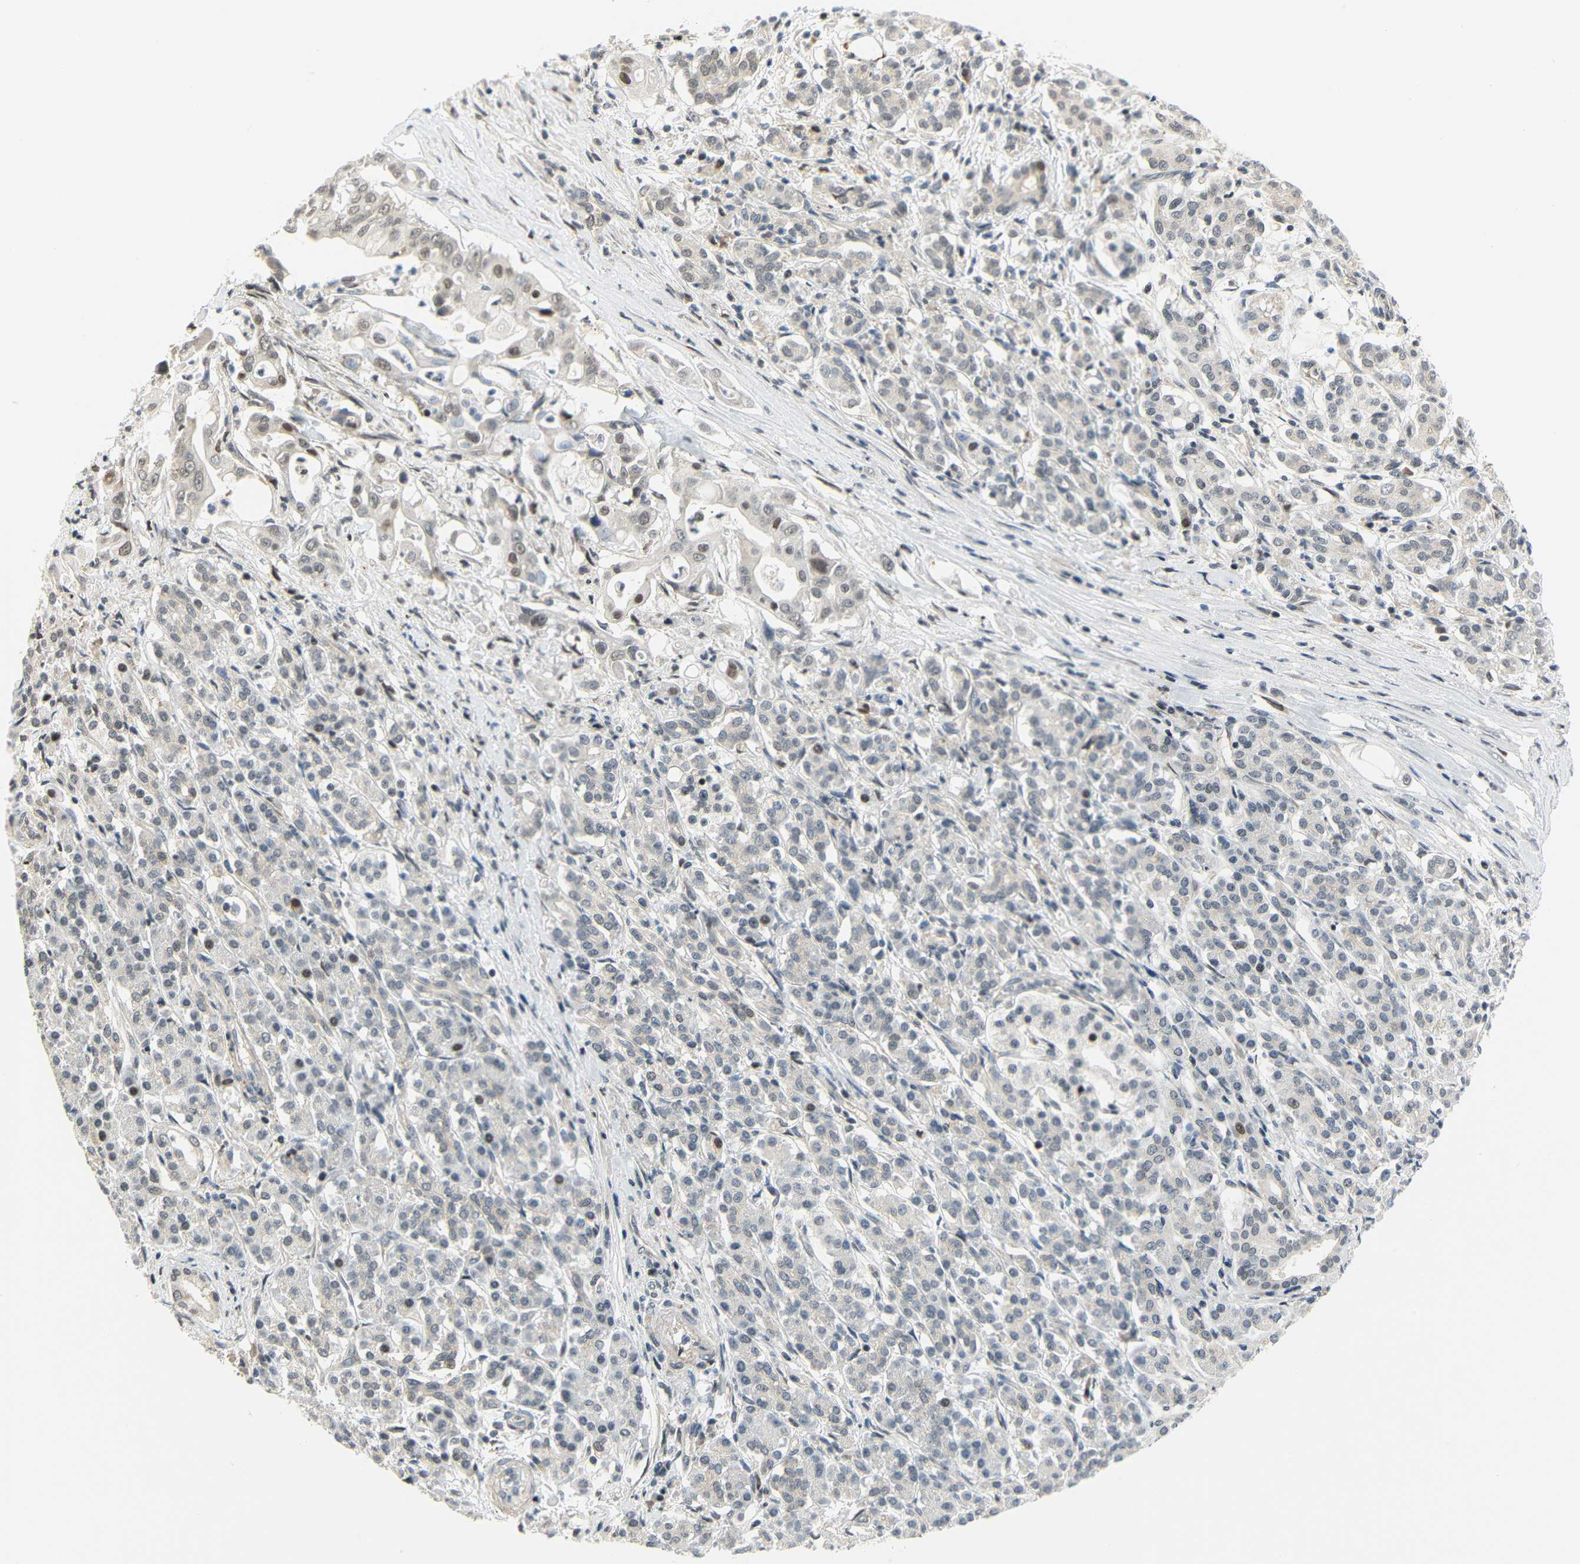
{"staining": {"intensity": "weak", "quantity": "<25%", "location": "nuclear"}, "tissue": "pancreatic cancer", "cell_type": "Tumor cells", "image_type": "cancer", "snomed": [{"axis": "morphology", "description": "Normal tissue, NOS"}, {"axis": "topography", "description": "Pancreas"}], "caption": "IHC of human pancreatic cancer reveals no positivity in tumor cells. (DAB (3,3'-diaminobenzidine) IHC, high magnification).", "gene": "IMPG2", "patient": {"sex": "male", "age": 42}}